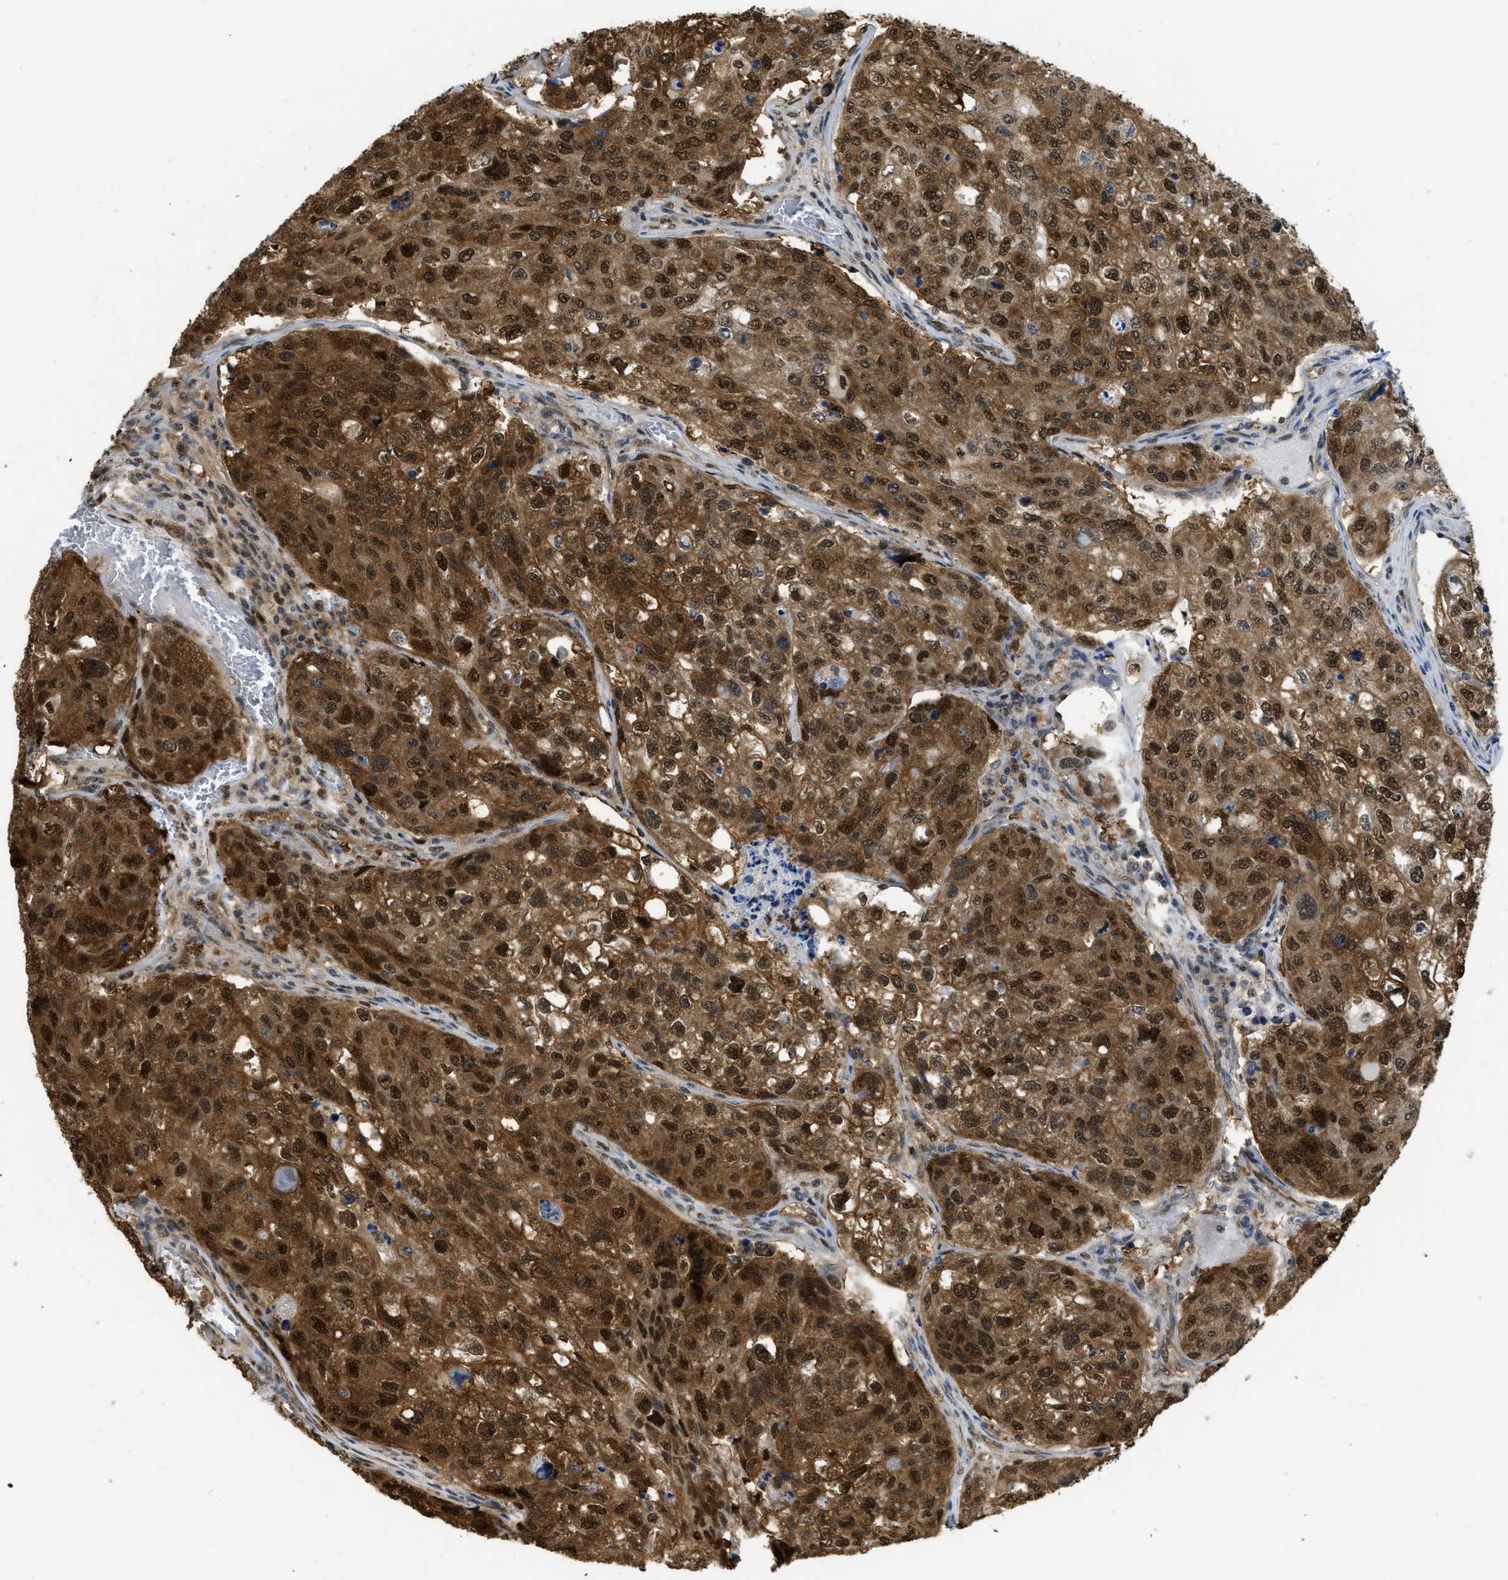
{"staining": {"intensity": "strong", "quantity": ">75%", "location": "cytoplasmic/membranous,nuclear"}, "tissue": "urothelial cancer", "cell_type": "Tumor cells", "image_type": "cancer", "snomed": [{"axis": "morphology", "description": "Urothelial carcinoma, High grade"}, {"axis": "topography", "description": "Lymph node"}, {"axis": "topography", "description": "Urinary bladder"}], "caption": "Immunohistochemistry photomicrograph of urothelial carcinoma (high-grade) stained for a protein (brown), which reveals high levels of strong cytoplasmic/membranous and nuclear expression in about >75% of tumor cells.", "gene": "PSMC5", "patient": {"sex": "male", "age": 51}}